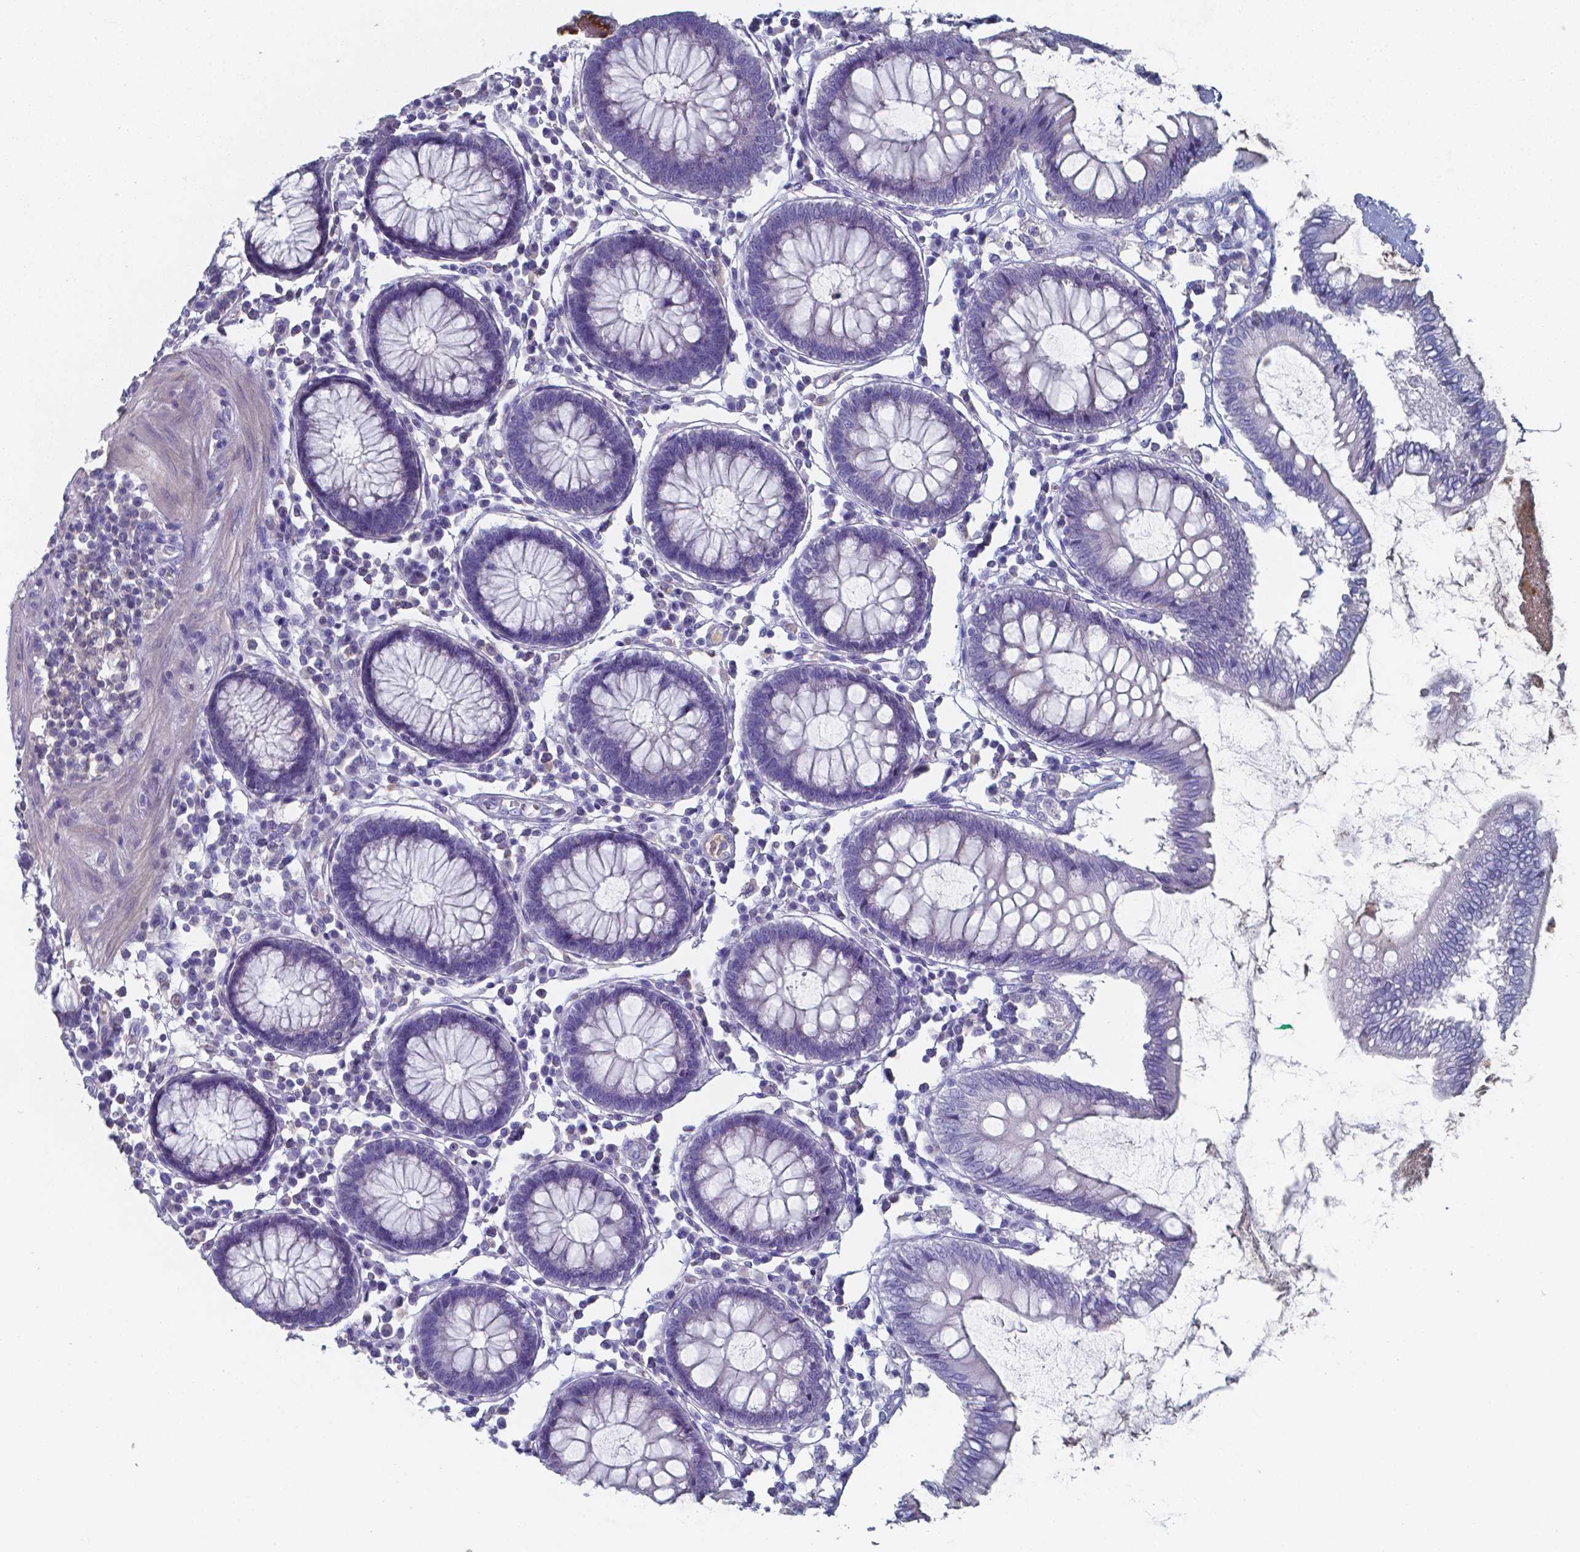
{"staining": {"intensity": "negative", "quantity": "none", "location": "none"}, "tissue": "colon", "cell_type": "Endothelial cells", "image_type": "normal", "snomed": [{"axis": "morphology", "description": "Normal tissue, NOS"}, {"axis": "morphology", "description": "Adenocarcinoma, NOS"}, {"axis": "topography", "description": "Colon"}], "caption": "The histopathology image displays no significant staining in endothelial cells of colon. Brightfield microscopy of immunohistochemistry stained with DAB (brown) and hematoxylin (blue), captured at high magnification.", "gene": "BTBD17", "patient": {"sex": "male", "age": 83}}